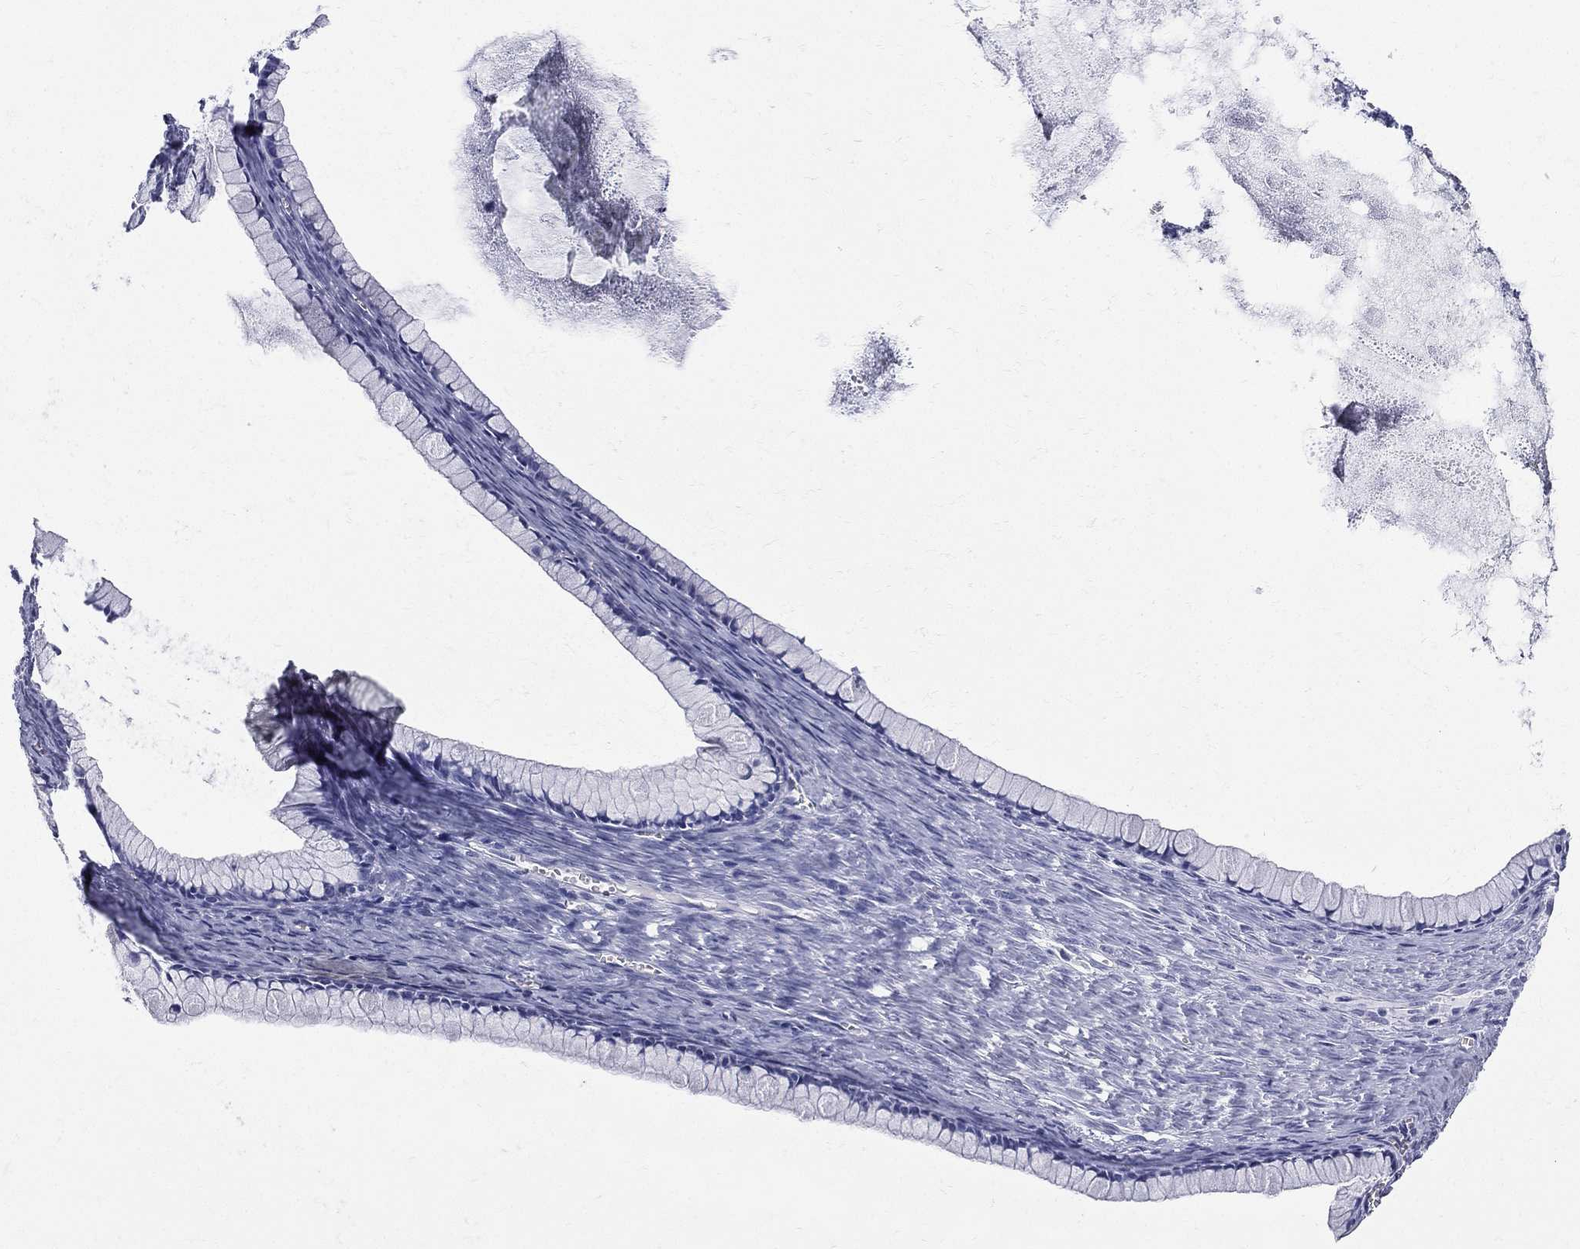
{"staining": {"intensity": "negative", "quantity": "none", "location": "none"}, "tissue": "ovarian cancer", "cell_type": "Tumor cells", "image_type": "cancer", "snomed": [{"axis": "morphology", "description": "Cystadenocarcinoma, mucinous, NOS"}, {"axis": "topography", "description": "Ovary"}], "caption": "Tumor cells are negative for protein expression in human ovarian mucinous cystadenocarcinoma.", "gene": "ETNPPL", "patient": {"sex": "female", "age": 41}}